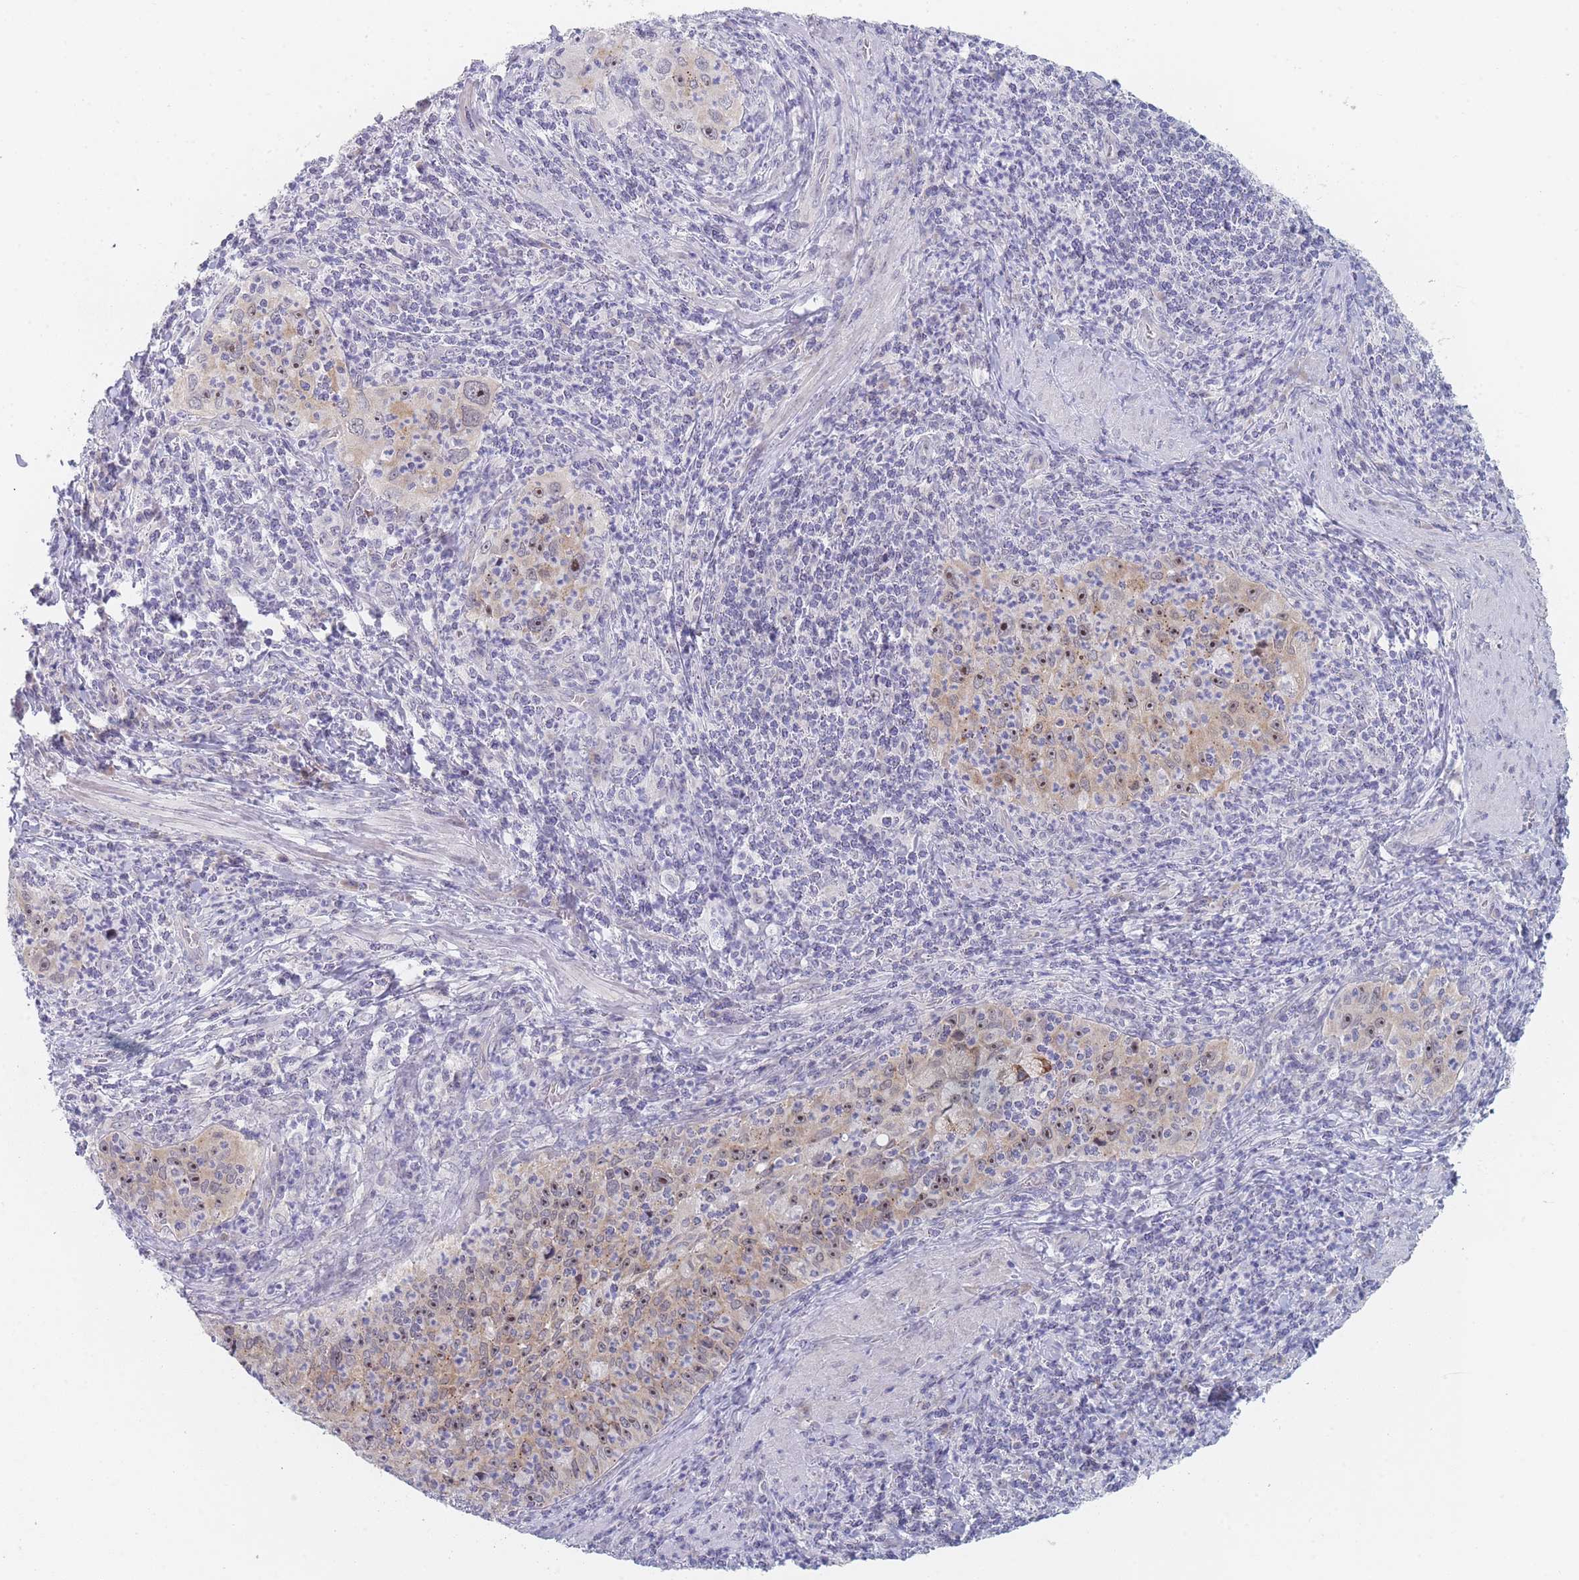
{"staining": {"intensity": "moderate", "quantity": "<25%", "location": "cytoplasmic/membranous,nuclear"}, "tissue": "cervical cancer", "cell_type": "Tumor cells", "image_type": "cancer", "snomed": [{"axis": "morphology", "description": "Squamous cell carcinoma, NOS"}, {"axis": "topography", "description": "Cervix"}], "caption": "Squamous cell carcinoma (cervical) was stained to show a protein in brown. There is low levels of moderate cytoplasmic/membranous and nuclear positivity in about <25% of tumor cells.", "gene": "RNF8", "patient": {"sex": "female", "age": 30}}